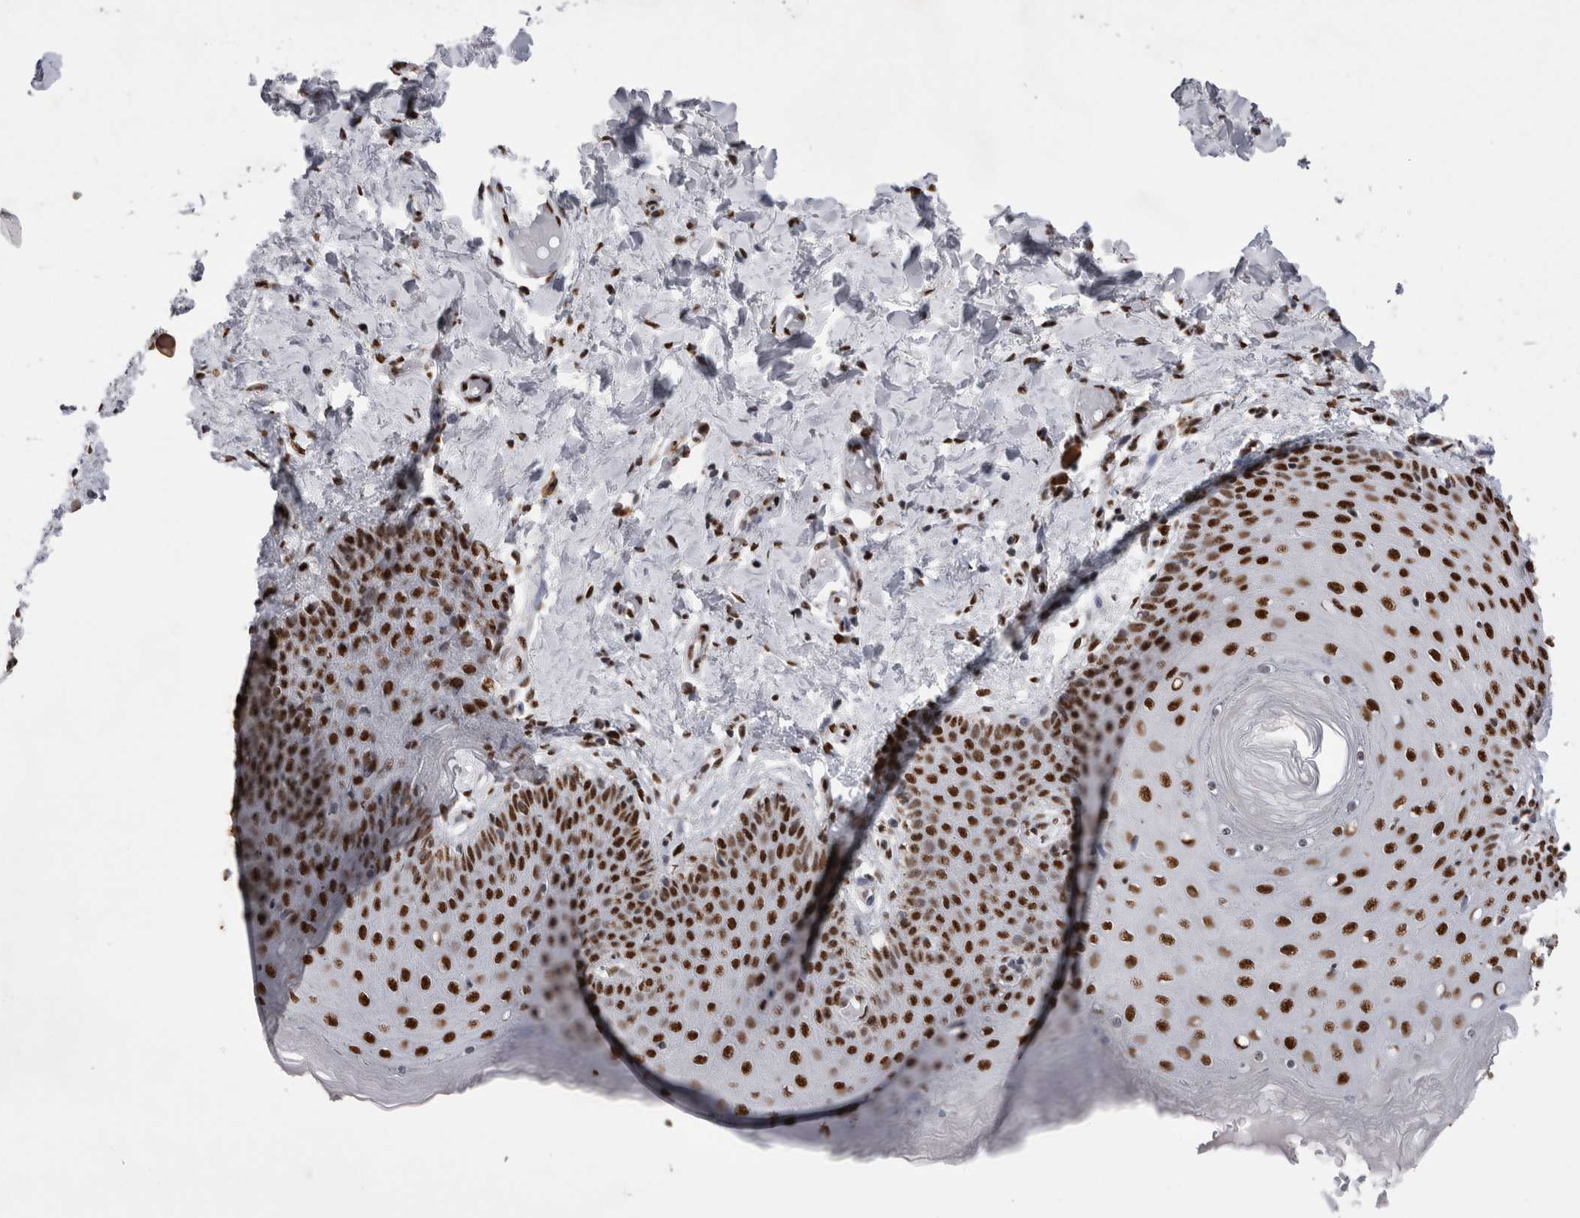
{"staining": {"intensity": "strong", "quantity": ">75%", "location": "nuclear"}, "tissue": "skin", "cell_type": "Epidermal cells", "image_type": "normal", "snomed": [{"axis": "morphology", "description": "Normal tissue, NOS"}, {"axis": "topography", "description": "Vulva"}], "caption": "This is an image of immunohistochemistry staining of benign skin, which shows strong positivity in the nuclear of epidermal cells.", "gene": "ALPK3", "patient": {"sex": "female", "age": 66}}